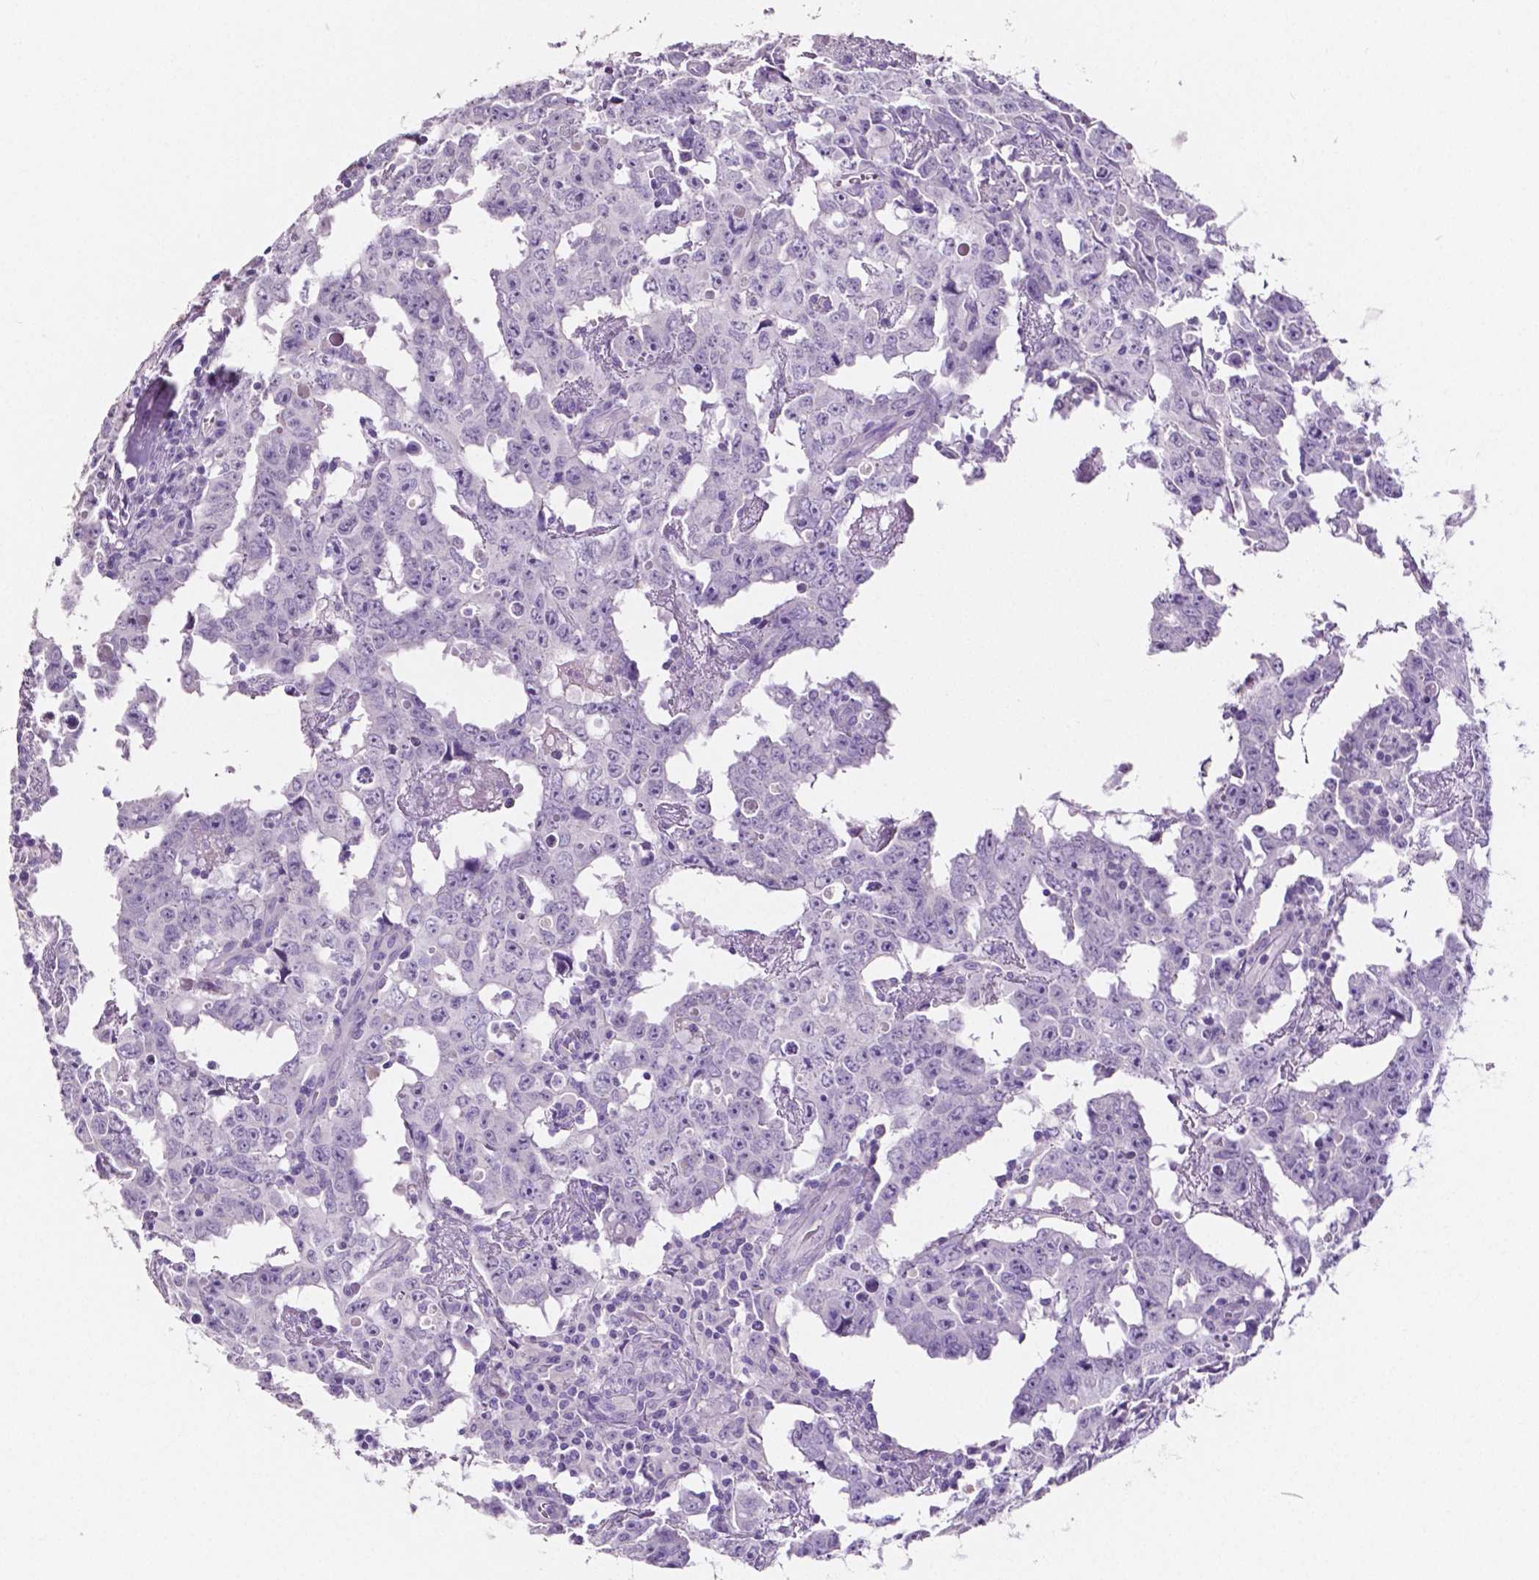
{"staining": {"intensity": "negative", "quantity": "none", "location": "none"}, "tissue": "testis cancer", "cell_type": "Tumor cells", "image_type": "cancer", "snomed": [{"axis": "morphology", "description": "Carcinoma, Embryonal, NOS"}, {"axis": "topography", "description": "Testis"}], "caption": "Embryonal carcinoma (testis) stained for a protein using immunohistochemistry demonstrates no staining tumor cells.", "gene": "SLC22A2", "patient": {"sex": "male", "age": 22}}